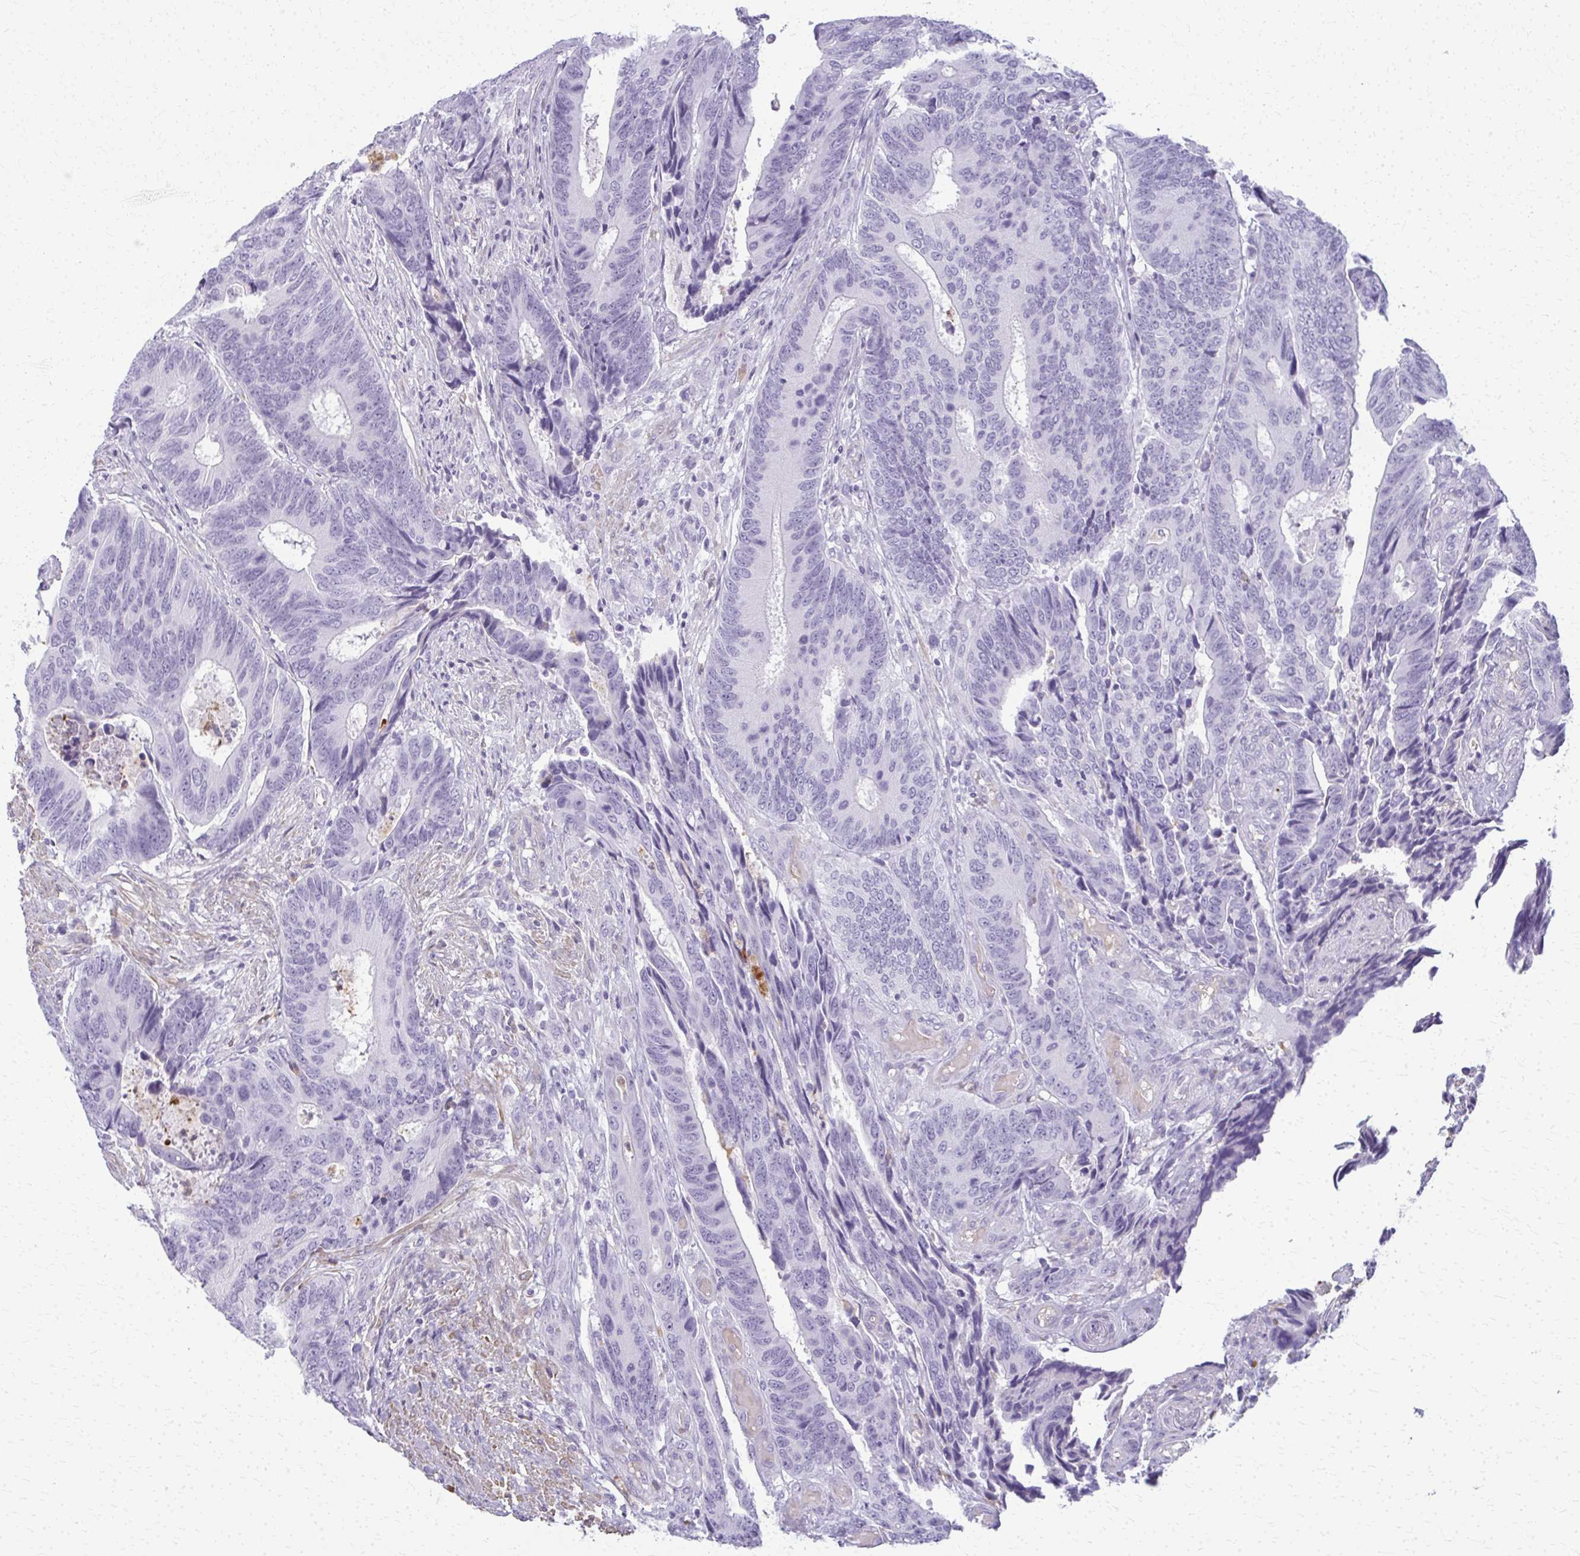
{"staining": {"intensity": "negative", "quantity": "none", "location": "none"}, "tissue": "colorectal cancer", "cell_type": "Tumor cells", "image_type": "cancer", "snomed": [{"axis": "morphology", "description": "Adenocarcinoma, NOS"}, {"axis": "topography", "description": "Colon"}], "caption": "There is no significant positivity in tumor cells of colorectal adenocarcinoma.", "gene": "CA3", "patient": {"sex": "male", "age": 87}}